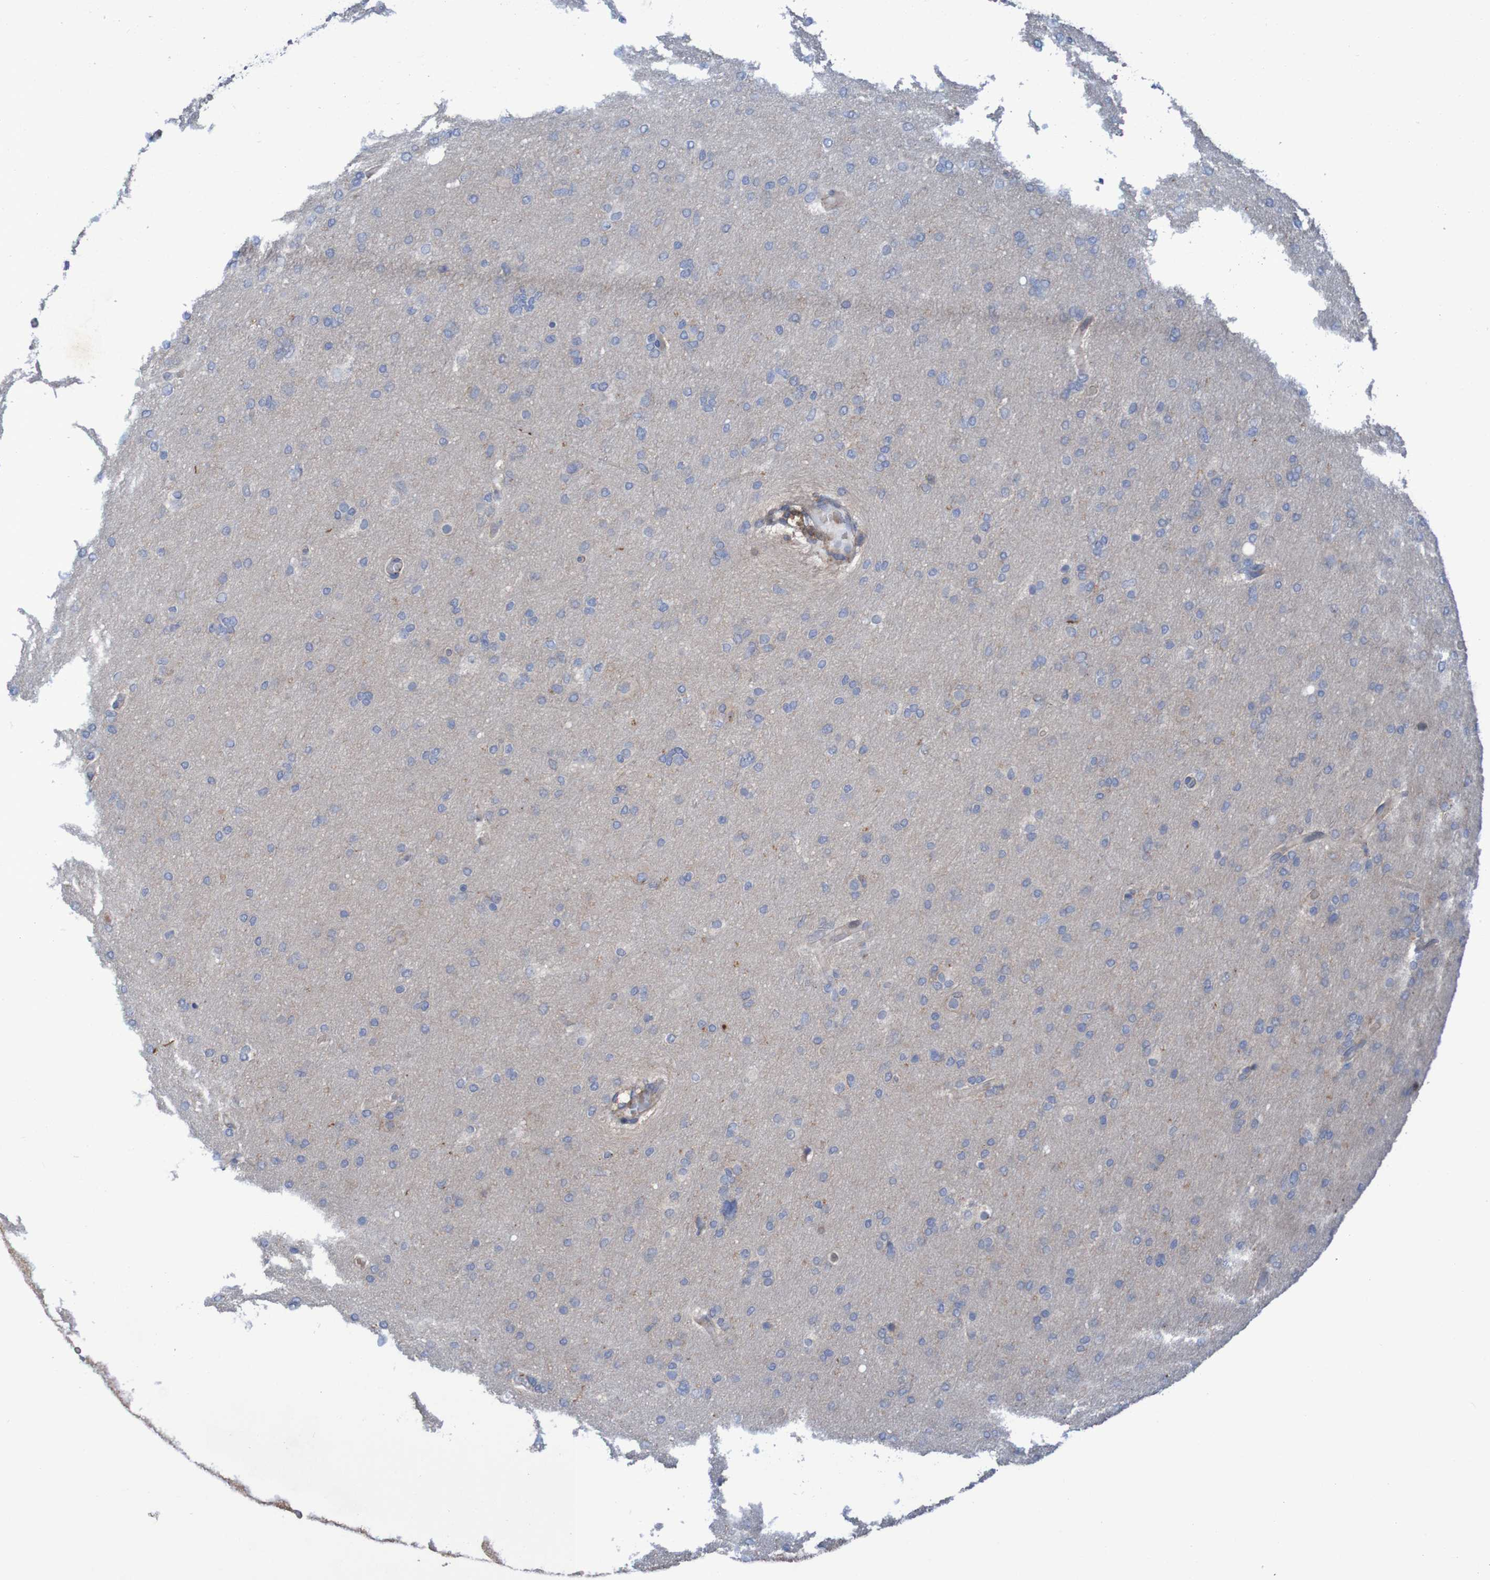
{"staining": {"intensity": "negative", "quantity": "none", "location": "none"}, "tissue": "glioma", "cell_type": "Tumor cells", "image_type": "cancer", "snomed": [{"axis": "morphology", "description": "Glioma, malignant, High grade"}, {"axis": "topography", "description": "Cerebral cortex"}], "caption": "The image reveals no staining of tumor cells in glioma.", "gene": "PDGFB", "patient": {"sex": "female", "age": 36}}